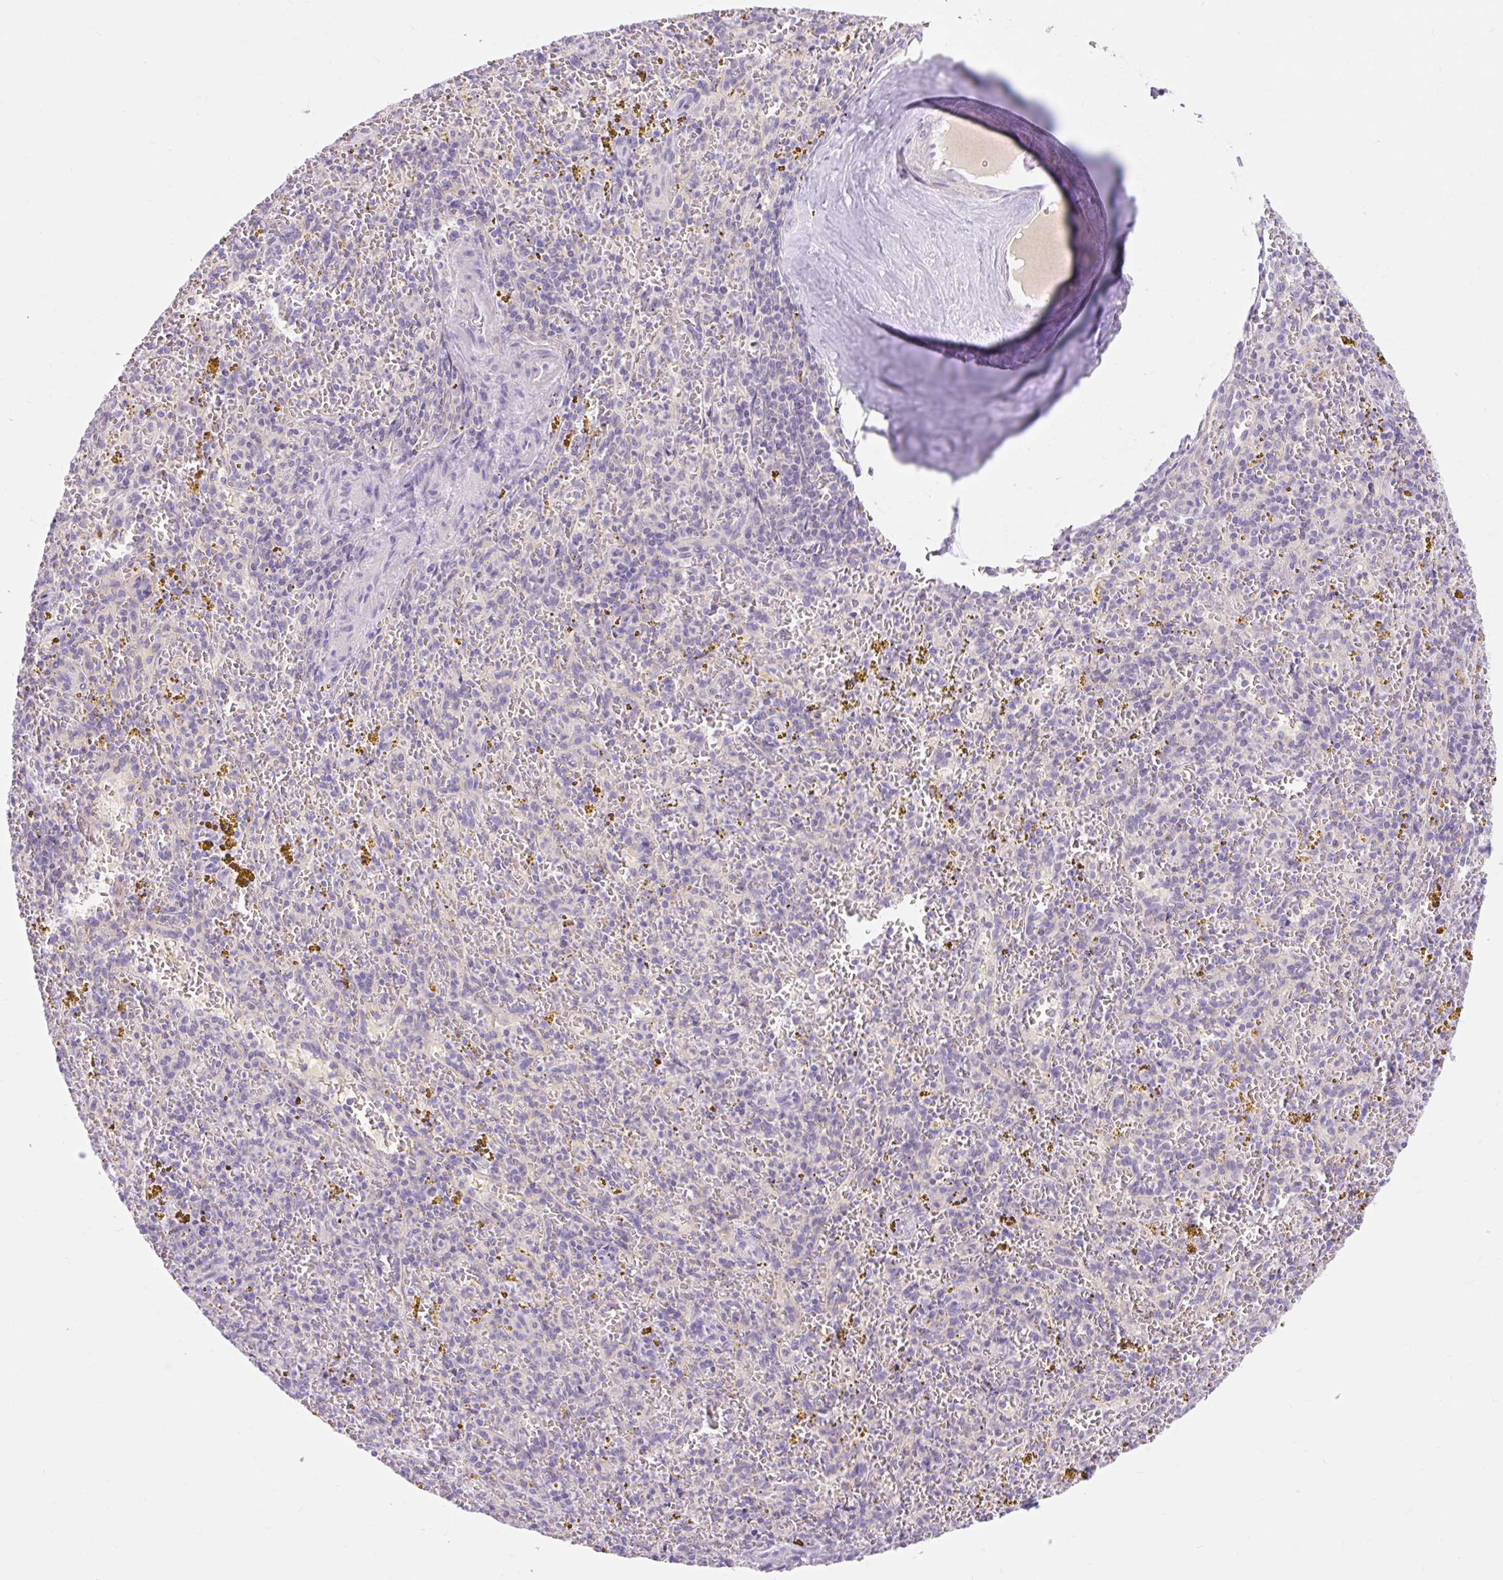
{"staining": {"intensity": "negative", "quantity": "none", "location": "none"}, "tissue": "spleen", "cell_type": "Cells in red pulp", "image_type": "normal", "snomed": [{"axis": "morphology", "description": "Normal tissue, NOS"}, {"axis": "topography", "description": "Spleen"}], "caption": "Immunohistochemical staining of unremarkable human spleen displays no significant positivity in cells in red pulp. The staining was performed using DAB to visualize the protein expression in brown, while the nuclei were stained in blue with hematoxylin (Magnification: 20x).", "gene": "SLC28A1", "patient": {"sex": "male", "age": 57}}